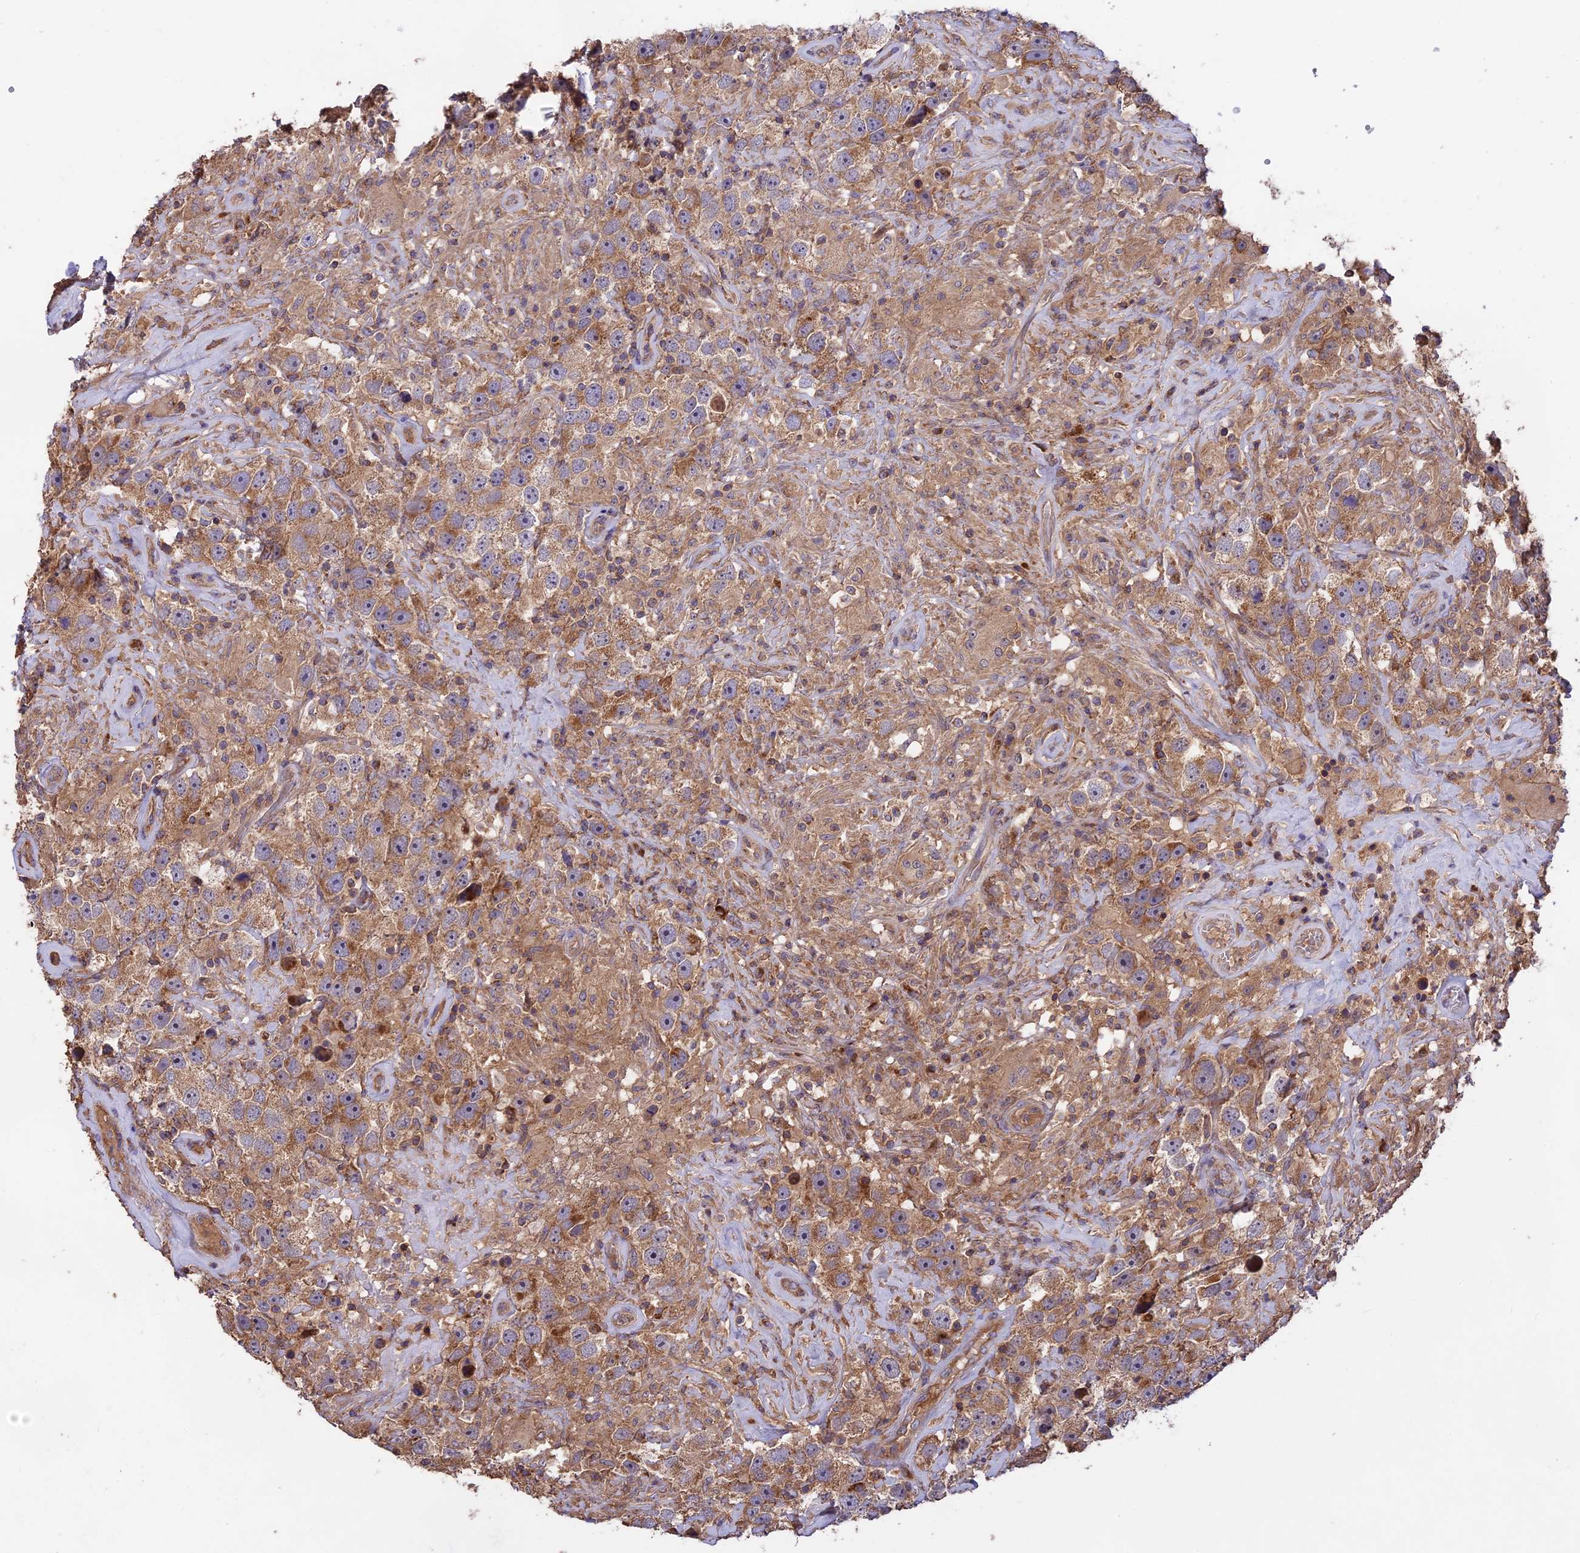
{"staining": {"intensity": "moderate", "quantity": ">75%", "location": "cytoplasmic/membranous"}, "tissue": "testis cancer", "cell_type": "Tumor cells", "image_type": "cancer", "snomed": [{"axis": "morphology", "description": "Seminoma, NOS"}, {"axis": "topography", "description": "Testis"}], "caption": "A brown stain shows moderate cytoplasmic/membranous staining of a protein in testis cancer tumor cells.", "gene": "NUDT8", "patient": {"sex": "male", "age": 49}}